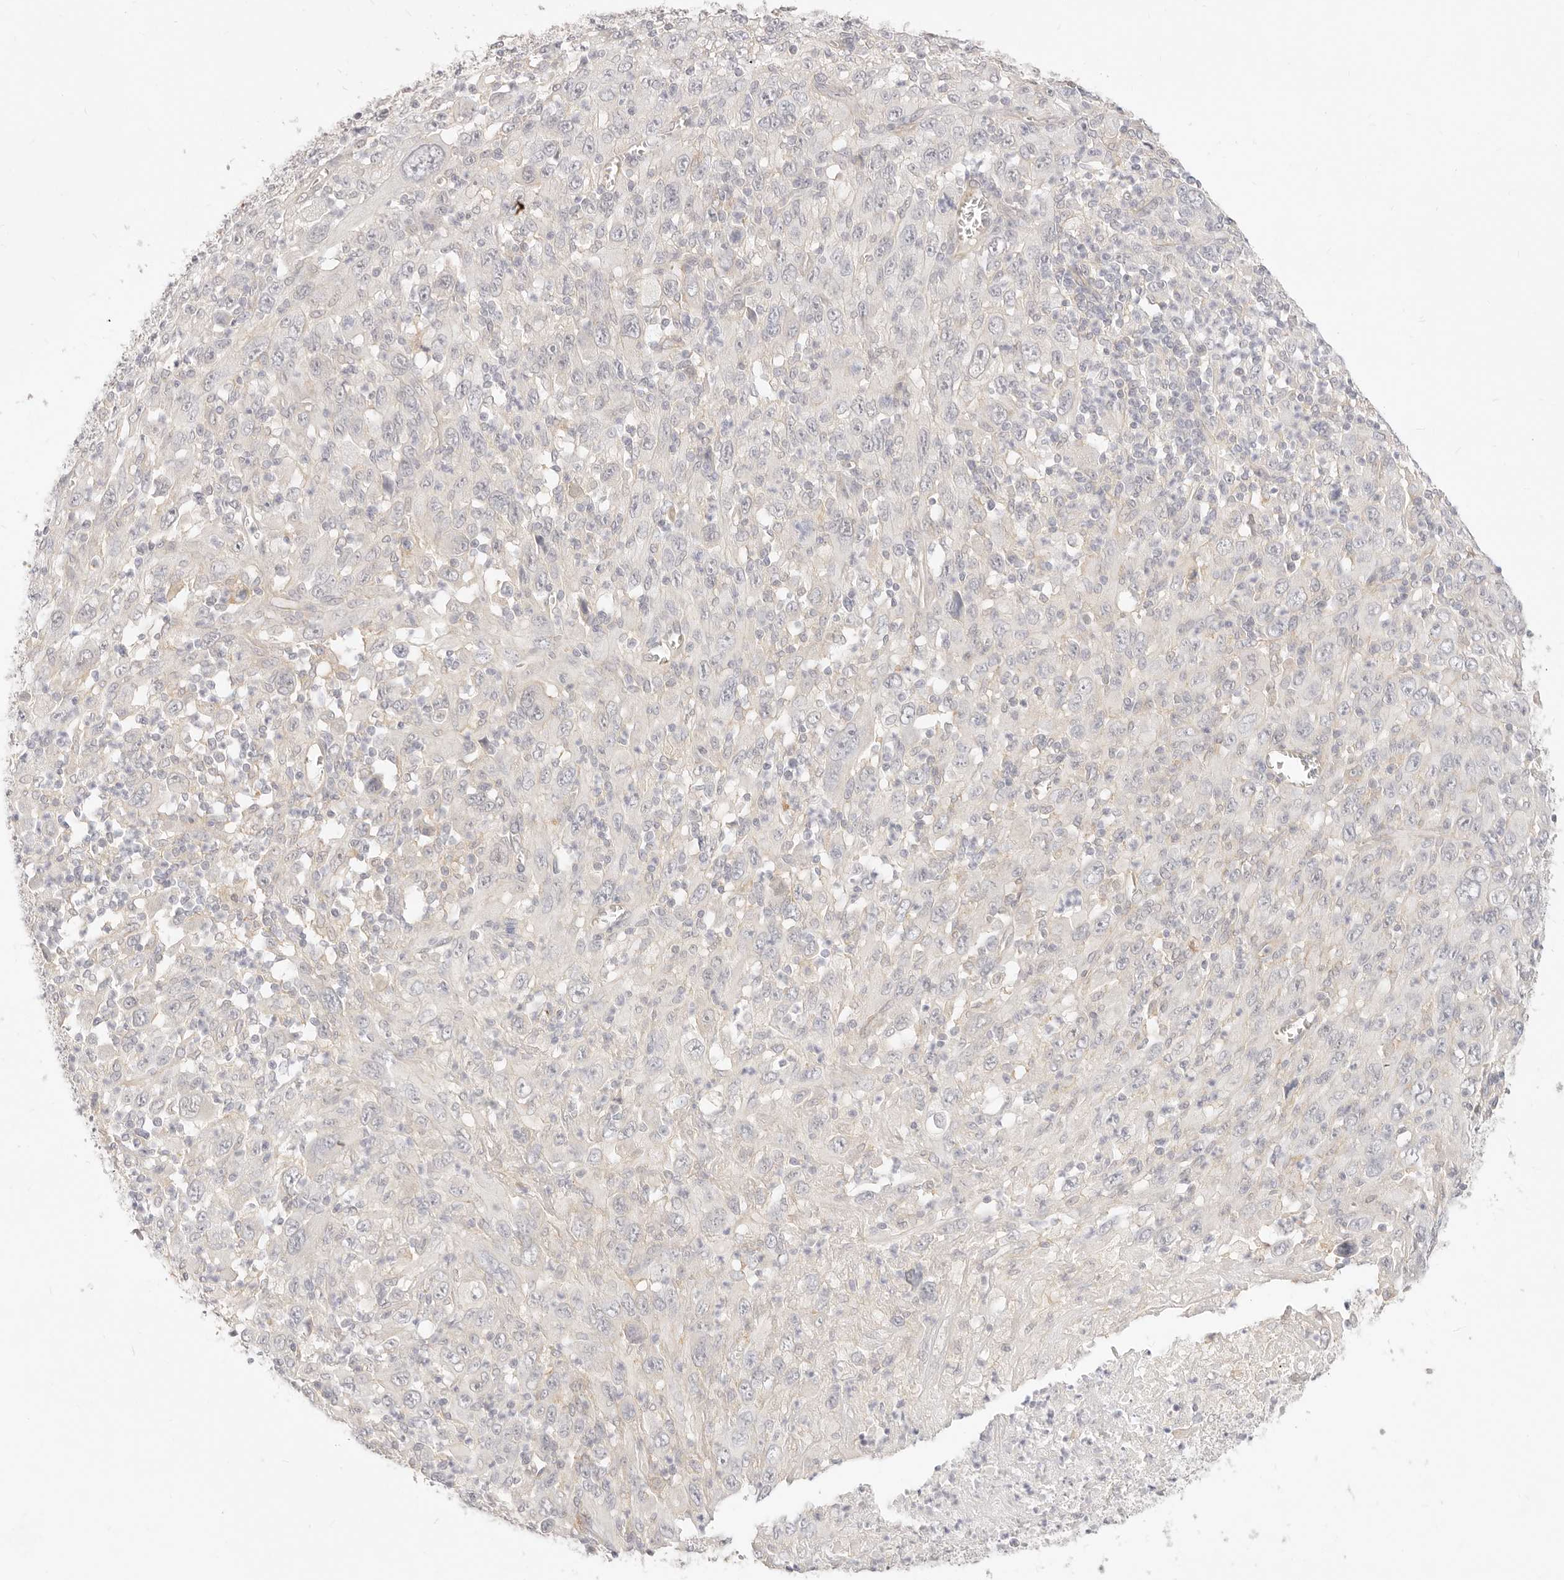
{"staining": {"intensity": "negative", "quantity": "none", "location": "none"}, "tissue": "melanoma", "cell_type": "Tumor cells", "image_type": "cancer", "snomed": [{"axis": "morphology", "description": "Malignant melanoma, Metastatic site"}, {"axis": "topography", "description": "Skin"}], "caption": "Immunohistochemistry (IHC) of malignant melanoma (metastatic site) exhibits no expression in tumor cells.", "gene": "UBXN10", "patient": {"sex": "female", "age": 56}}